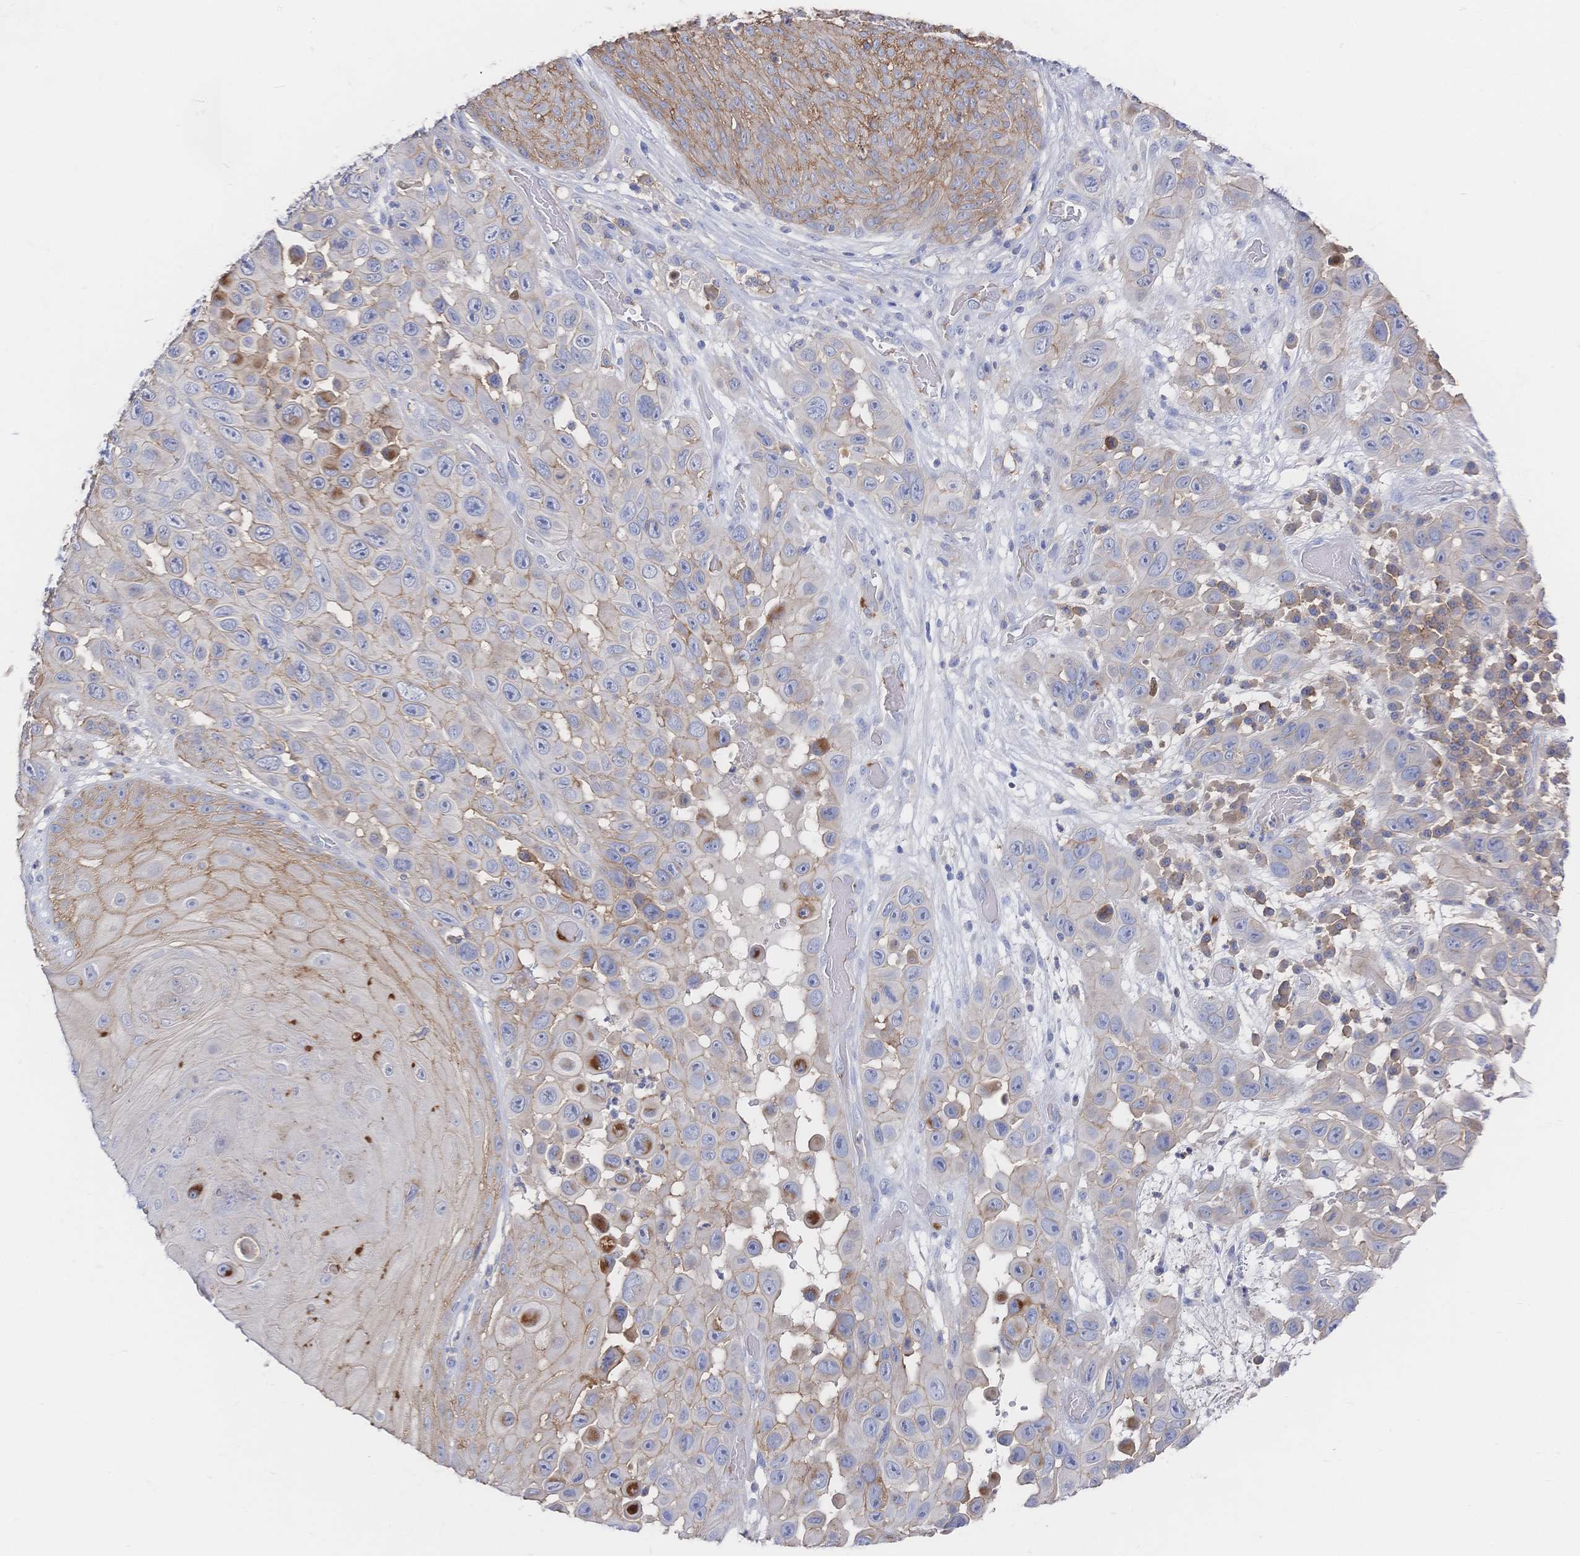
{"staining": {"intensity": "weak", "quantity": "25%-75%", "location": "cytoplasmic/membranous"}, "tissue": "skin cancer", "cell_type": "Tumor cells", "image_type": "cancer", "snomed": [{"axis": "morphology", "description": "Squamous cell carcinoma, NOS"}, {"axis": "topography", "description": "Skin"}], "caption": "Tumor cells show weak cytoplasmic/membranous positivity in approximately 25%-75% of cells in skin squamous cell carcinoma. The staining was performed using DAB (3,3'-diaminobenzidine) to visualize the protein expression in brown, while the nuclei were stained in blue with hematoxylin (Magnification: 20x).", "gene": "F11R", "patient": {"sex": "male", "age": 81}}